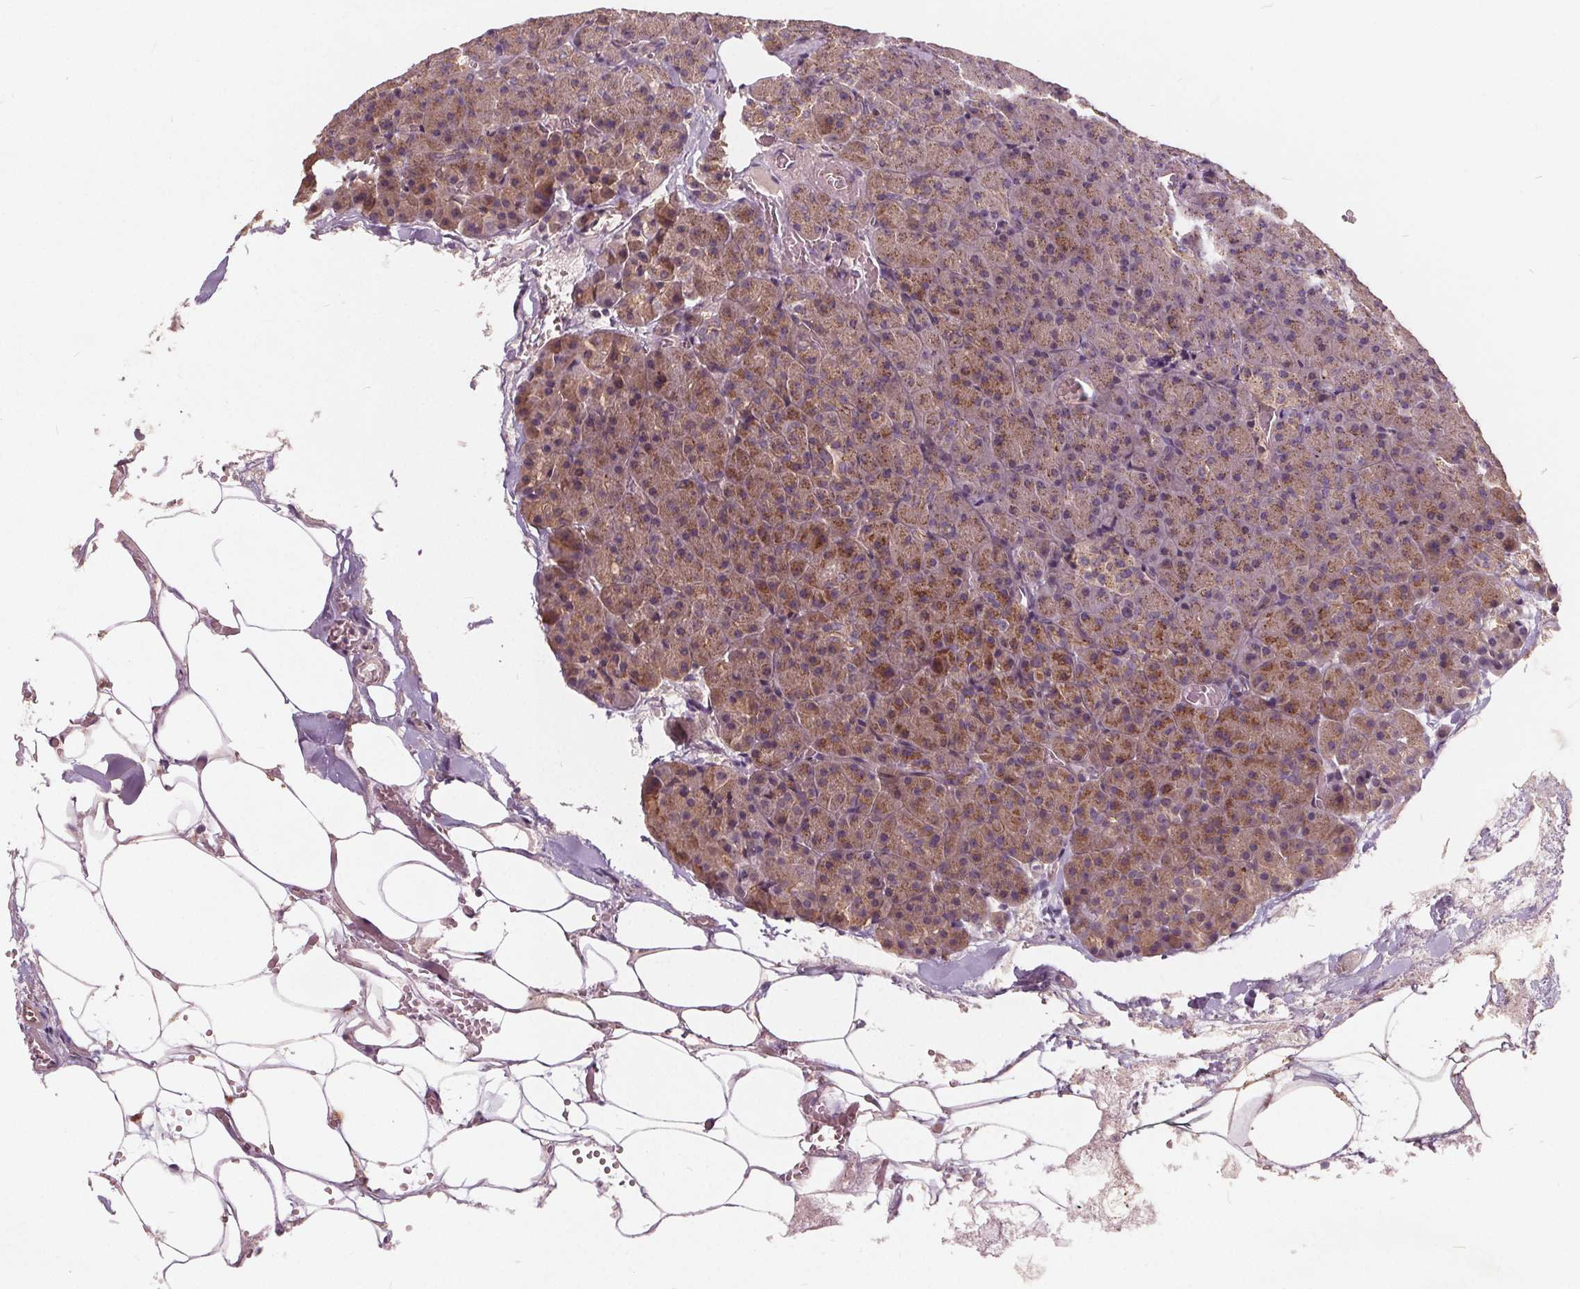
{"staining": {"intensity": "weak", "quantity": "25%-75%", "location": "cytoplasmic/membranous"}, "tissue": "pancreas", "cell_type": "Exocrine glandular cells", "image_type": "normal", "snomed": [{"axis": "morphology", "description": "Normal tissue, NOS"}, {"axis": "topography", "description": "Pancreas"}], "caption": "The immunohistochemical stain shows weak cytoplasmic/membranous expression in exocrine glandular cells of normal pancreas. The staining is performed using DAB (3,3'-diaminobenzidine) brown chromogen to label protein expression. The nuclei are counter-stained blue using hematoxylin.", "gene": "CSNK1G2", "patient": {"sex": "female", "age": 74}}